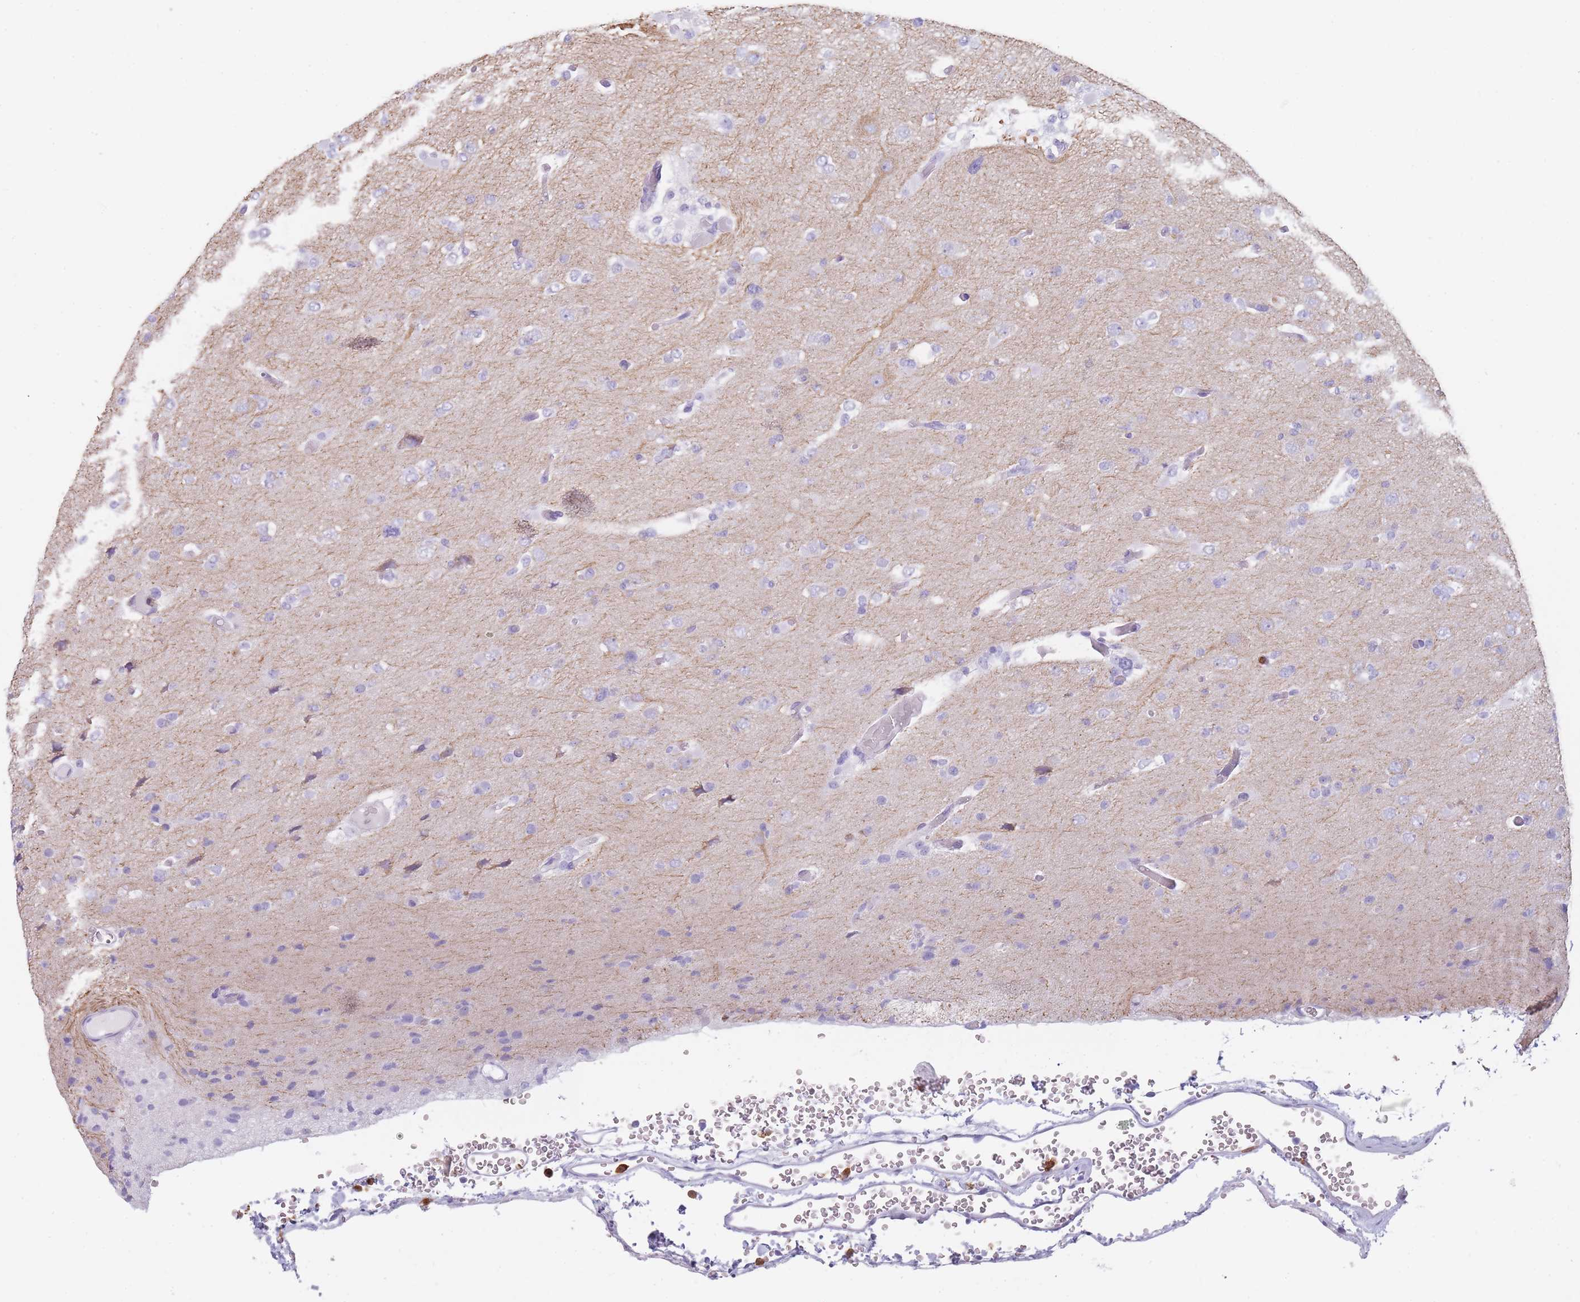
{"staining": {"intensity": "negative", "quantity": "none", "location": "none"}, "tissue": "glioma", "cell_type": "Tumor cells", "image_type": "cancer", "snomed": [{"axis": "morphology", "description": "Glioma, malignant, Low grade"}, {"axis": "topography", "description": "Brain"}], "caption": "Immunohistochemistry (IHC) of human low-grade glioma (malignant) reveals no staining in tumor cells.", "gene": "CR1L", "patient": {"sex": "female", "age": 22}}